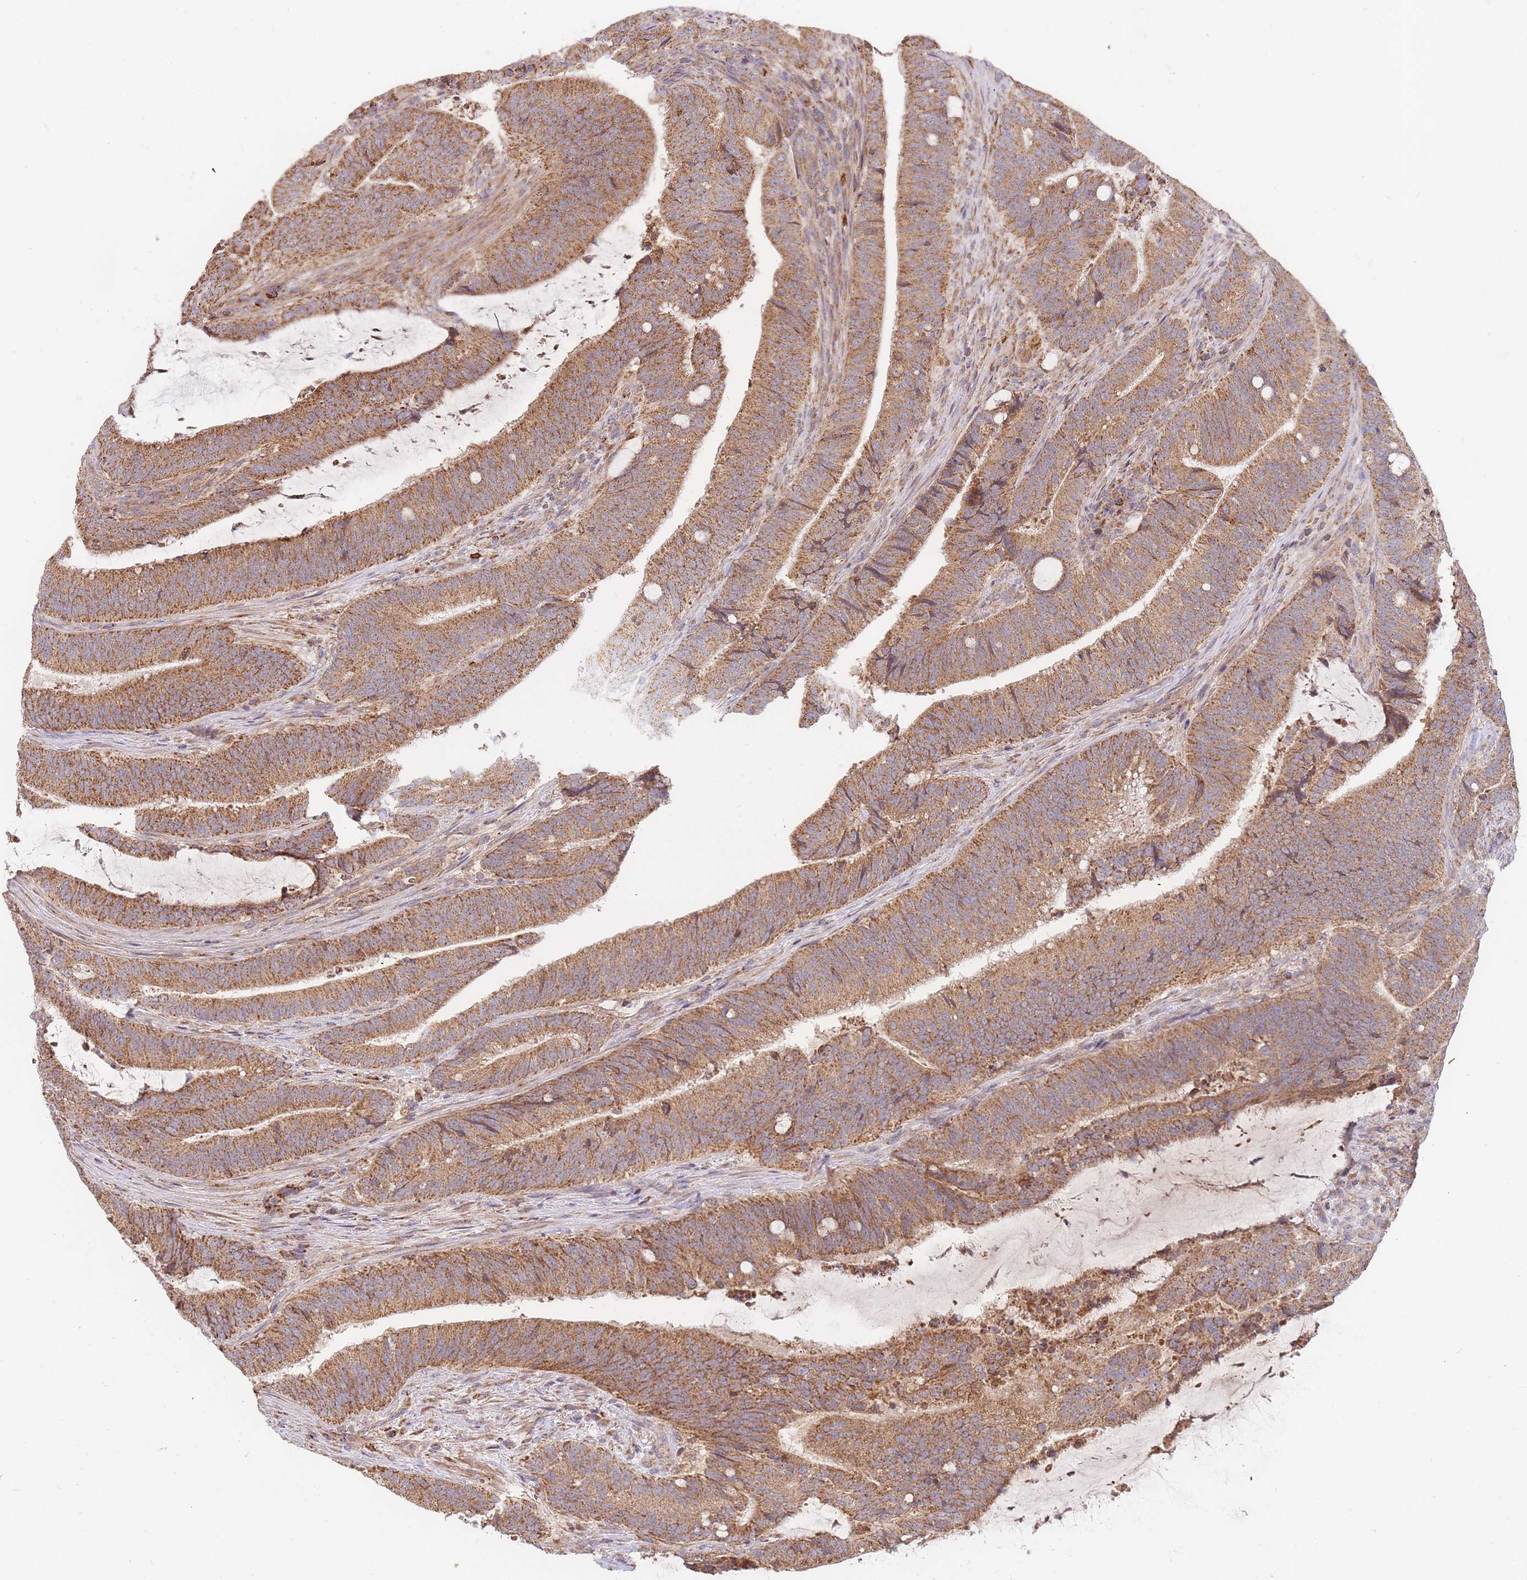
{"staining": {"intensity": "strong", "quantity": ">75%", "location": "cytoplasmic/membranous"}, "tissue": "colorectal cancer", "cell_type": "Tumor cells", "image_type": "cancer", "snomed": [{"axis": "morphology", "description": "Adenocarcinoma, NOS"}, {"axis": "topography", "description": "Colon"}], "caption": "Immunohistochemistry image of neoplastic tissue: colorectal cancer stained using immunohistochemistry (IHC) displays high levels of strong protein expression localized specifically in the cytoplasmic/membranous of tumor cells, appearing as a cytoplasmic/membranous brown color.", "gene": "ADCY9", "patient": {"sex": "female", "age": 43}}